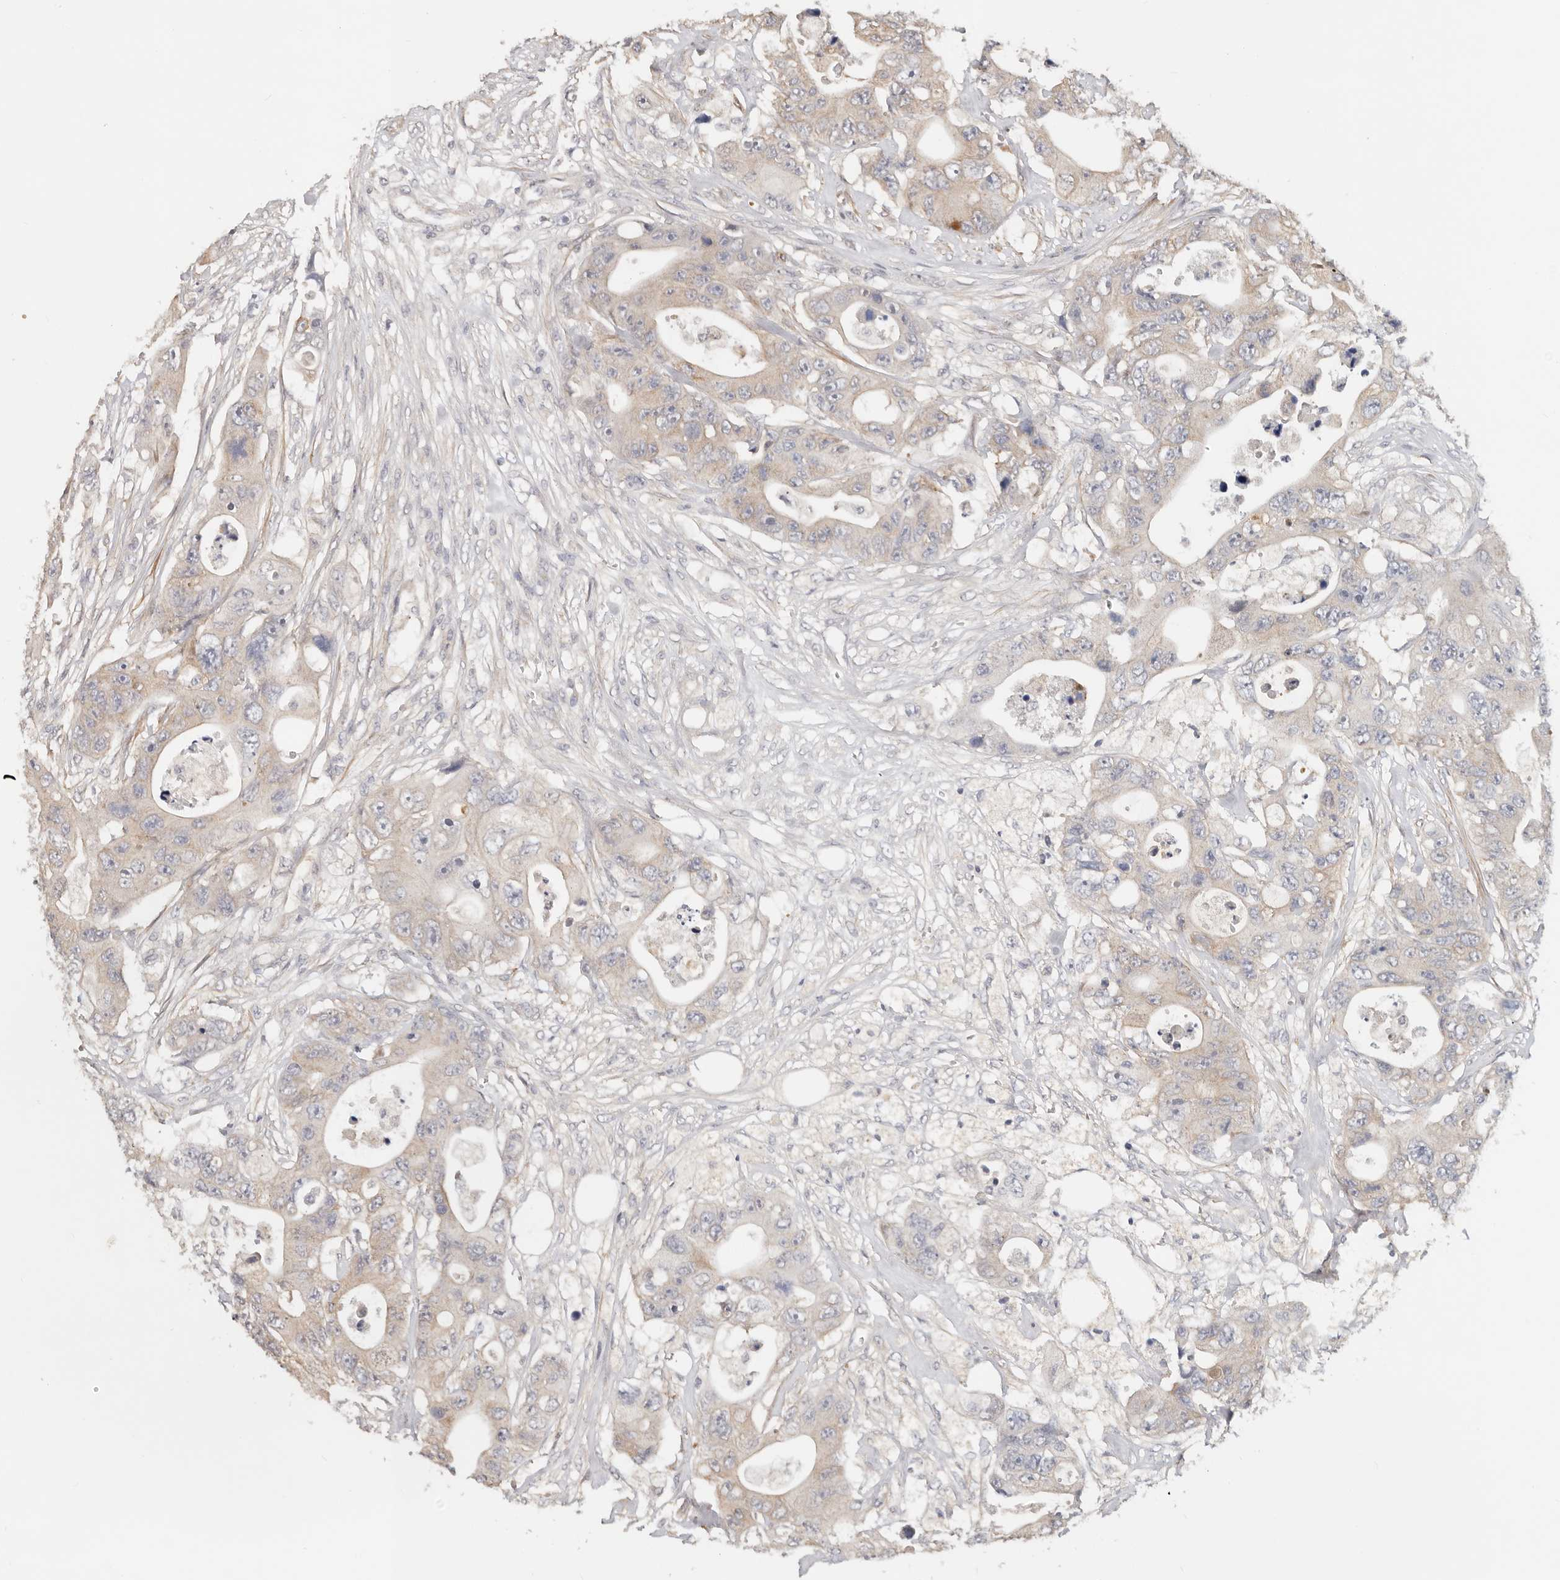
{"staining": {"intensity": "weak", "quantity": "25%-75%", "location": "cytoplasmic/membranous"}, "tissue": "colorectal cancer", "cell_type": "Tumor cells", "image_type": "cancer", "snomed": [{"axis": "morphology", "description": "Adenocarcinoma, NOS"}, {"axis": "topography", "description": "Colon"}], "caption": "This histopathology image displays colorectal adenocarcinoma stained with IHC to label a protein in brown. The cytoplasmic/membranous of tumor cells show weak positivity for the protein. Nuclei are counter-stained blue.", "gene": "ZRANB1", "patient": {"sex": "female", "age": 46}}